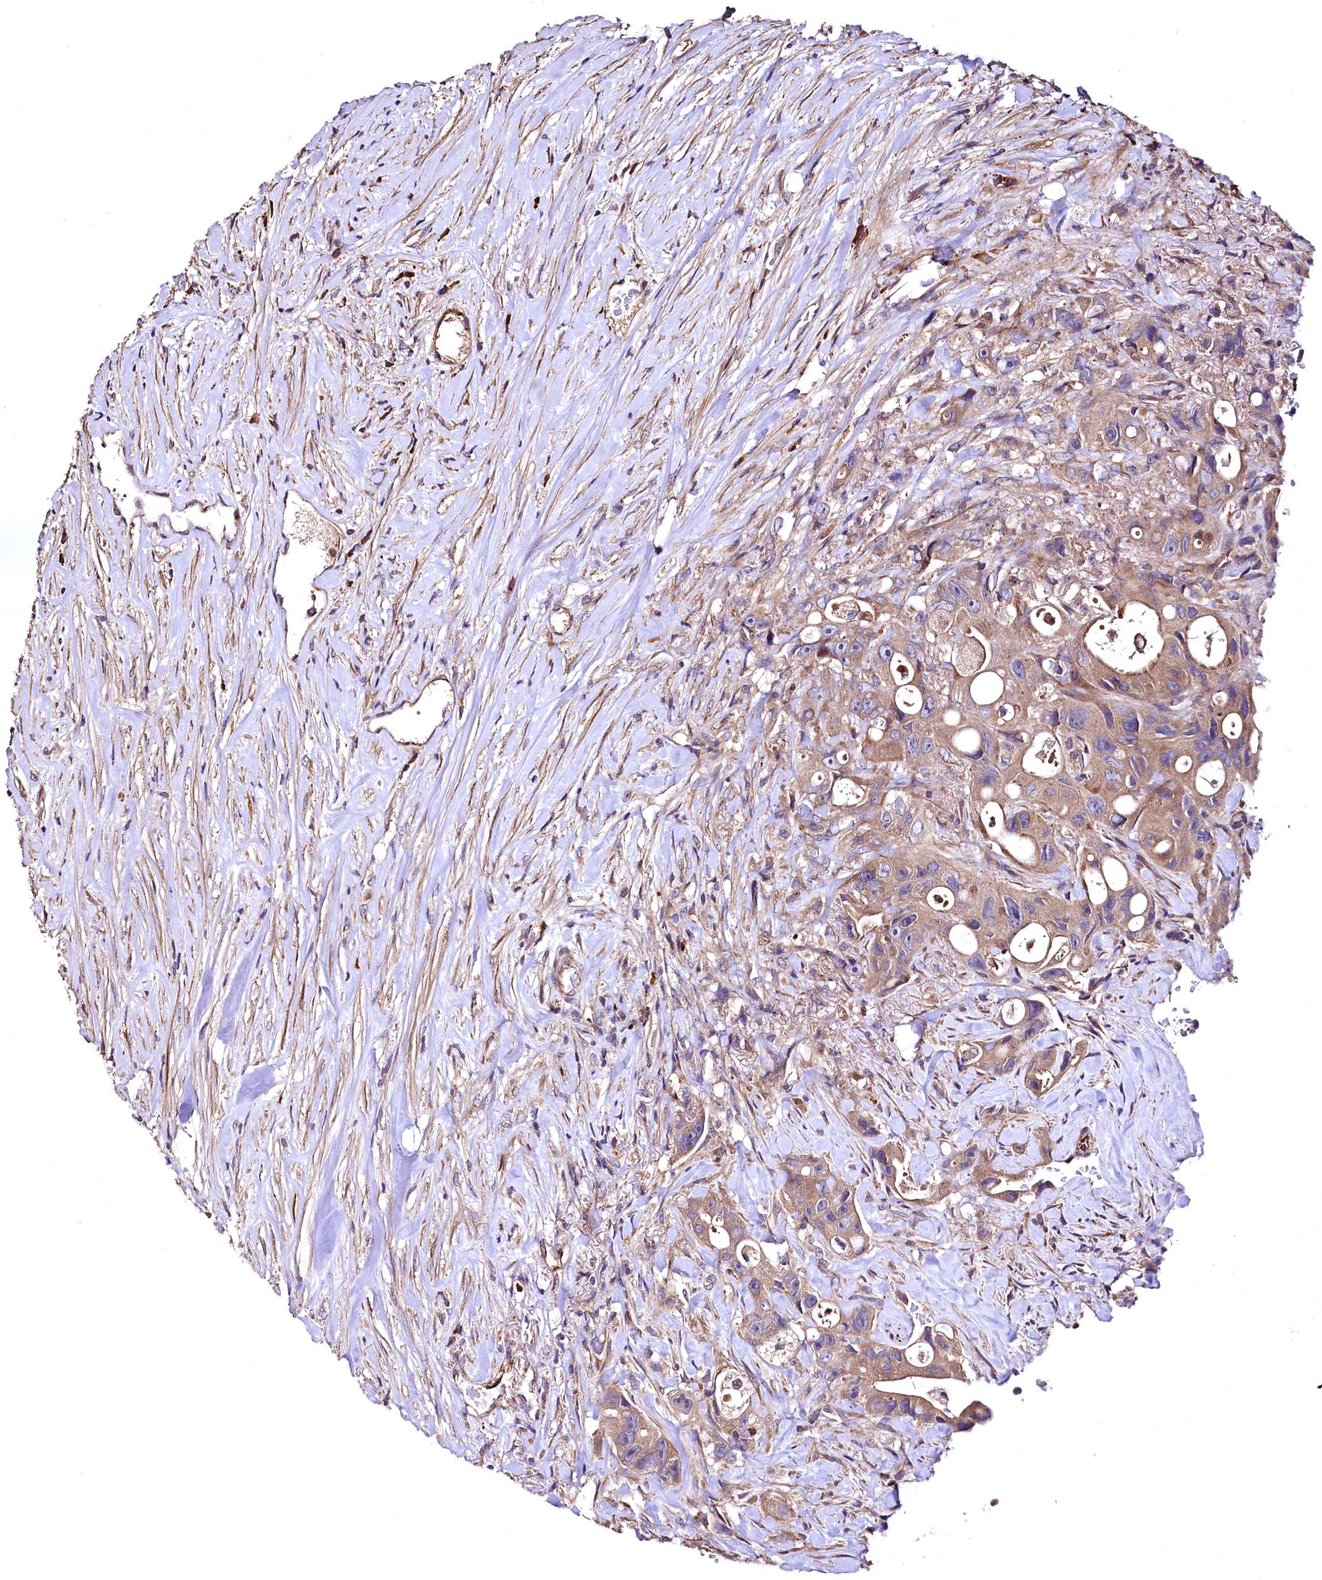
{"staining": {"intensity": "moderate", "quantity": ">75%", "location": "cytoplasmic/membranous"}, "tissue": "colorectal cancer", "cell_type": "Tumor cells", "image_type": "cancer", "snomed": [{"axis": "morphology", "description": "Adenocarcinoma, NOS"}, {"axis": "topography", "description": "Colon"}], "caption": "A brown stain shows moderate cytoplasmic/membranous staining of a protein in colorectal adenocarcinoma tumor cells. The protein is stained brown, and the nuclei are stained in blue (DAB (3,3'-diaminobenzidine) IHC with brightfield microscopy, high magnification).", "gene": "RASSF1", "patient": {"sex": "female", "age": 46}}